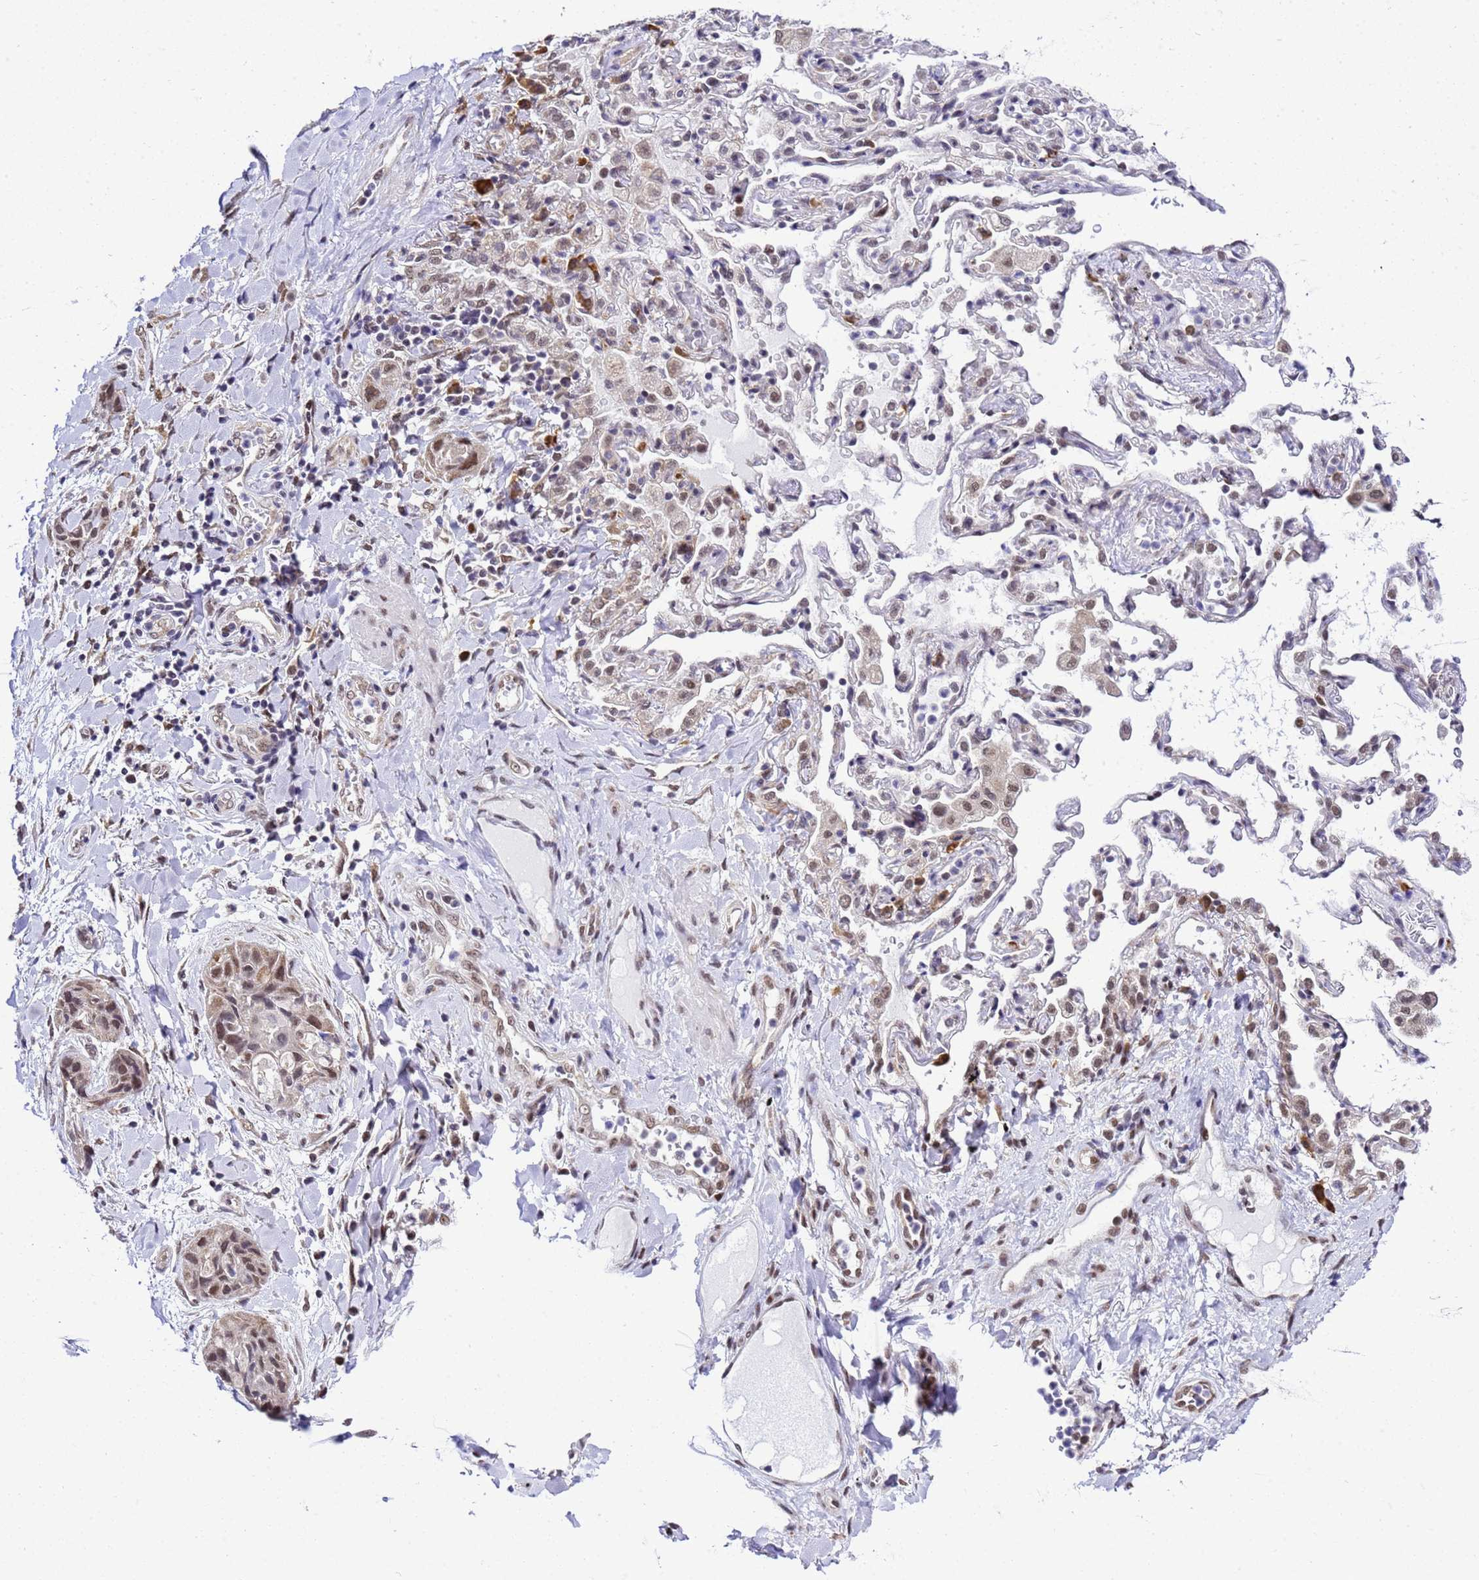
{"staining": {"intensity": "moderate", "quantity": "<25%", "location": "nuclear"}, "tissue": "lung cancer", "cell_type": "Tumor cells", "image_type": "cancer", "snomed": [{"axis": "morphology", "description": "Squamous cell carcinoma, NOS"}, {"axis": "topography", "description": "Lung"}], "caption": "Immunohistochemistry of human squamous cell carcinoma (lung) exhibits low levels of moderate nuclear positivity in about <25% of tumor cells.", "gene": "SMN1", "patient": {"sex": "female", "age": 70}}